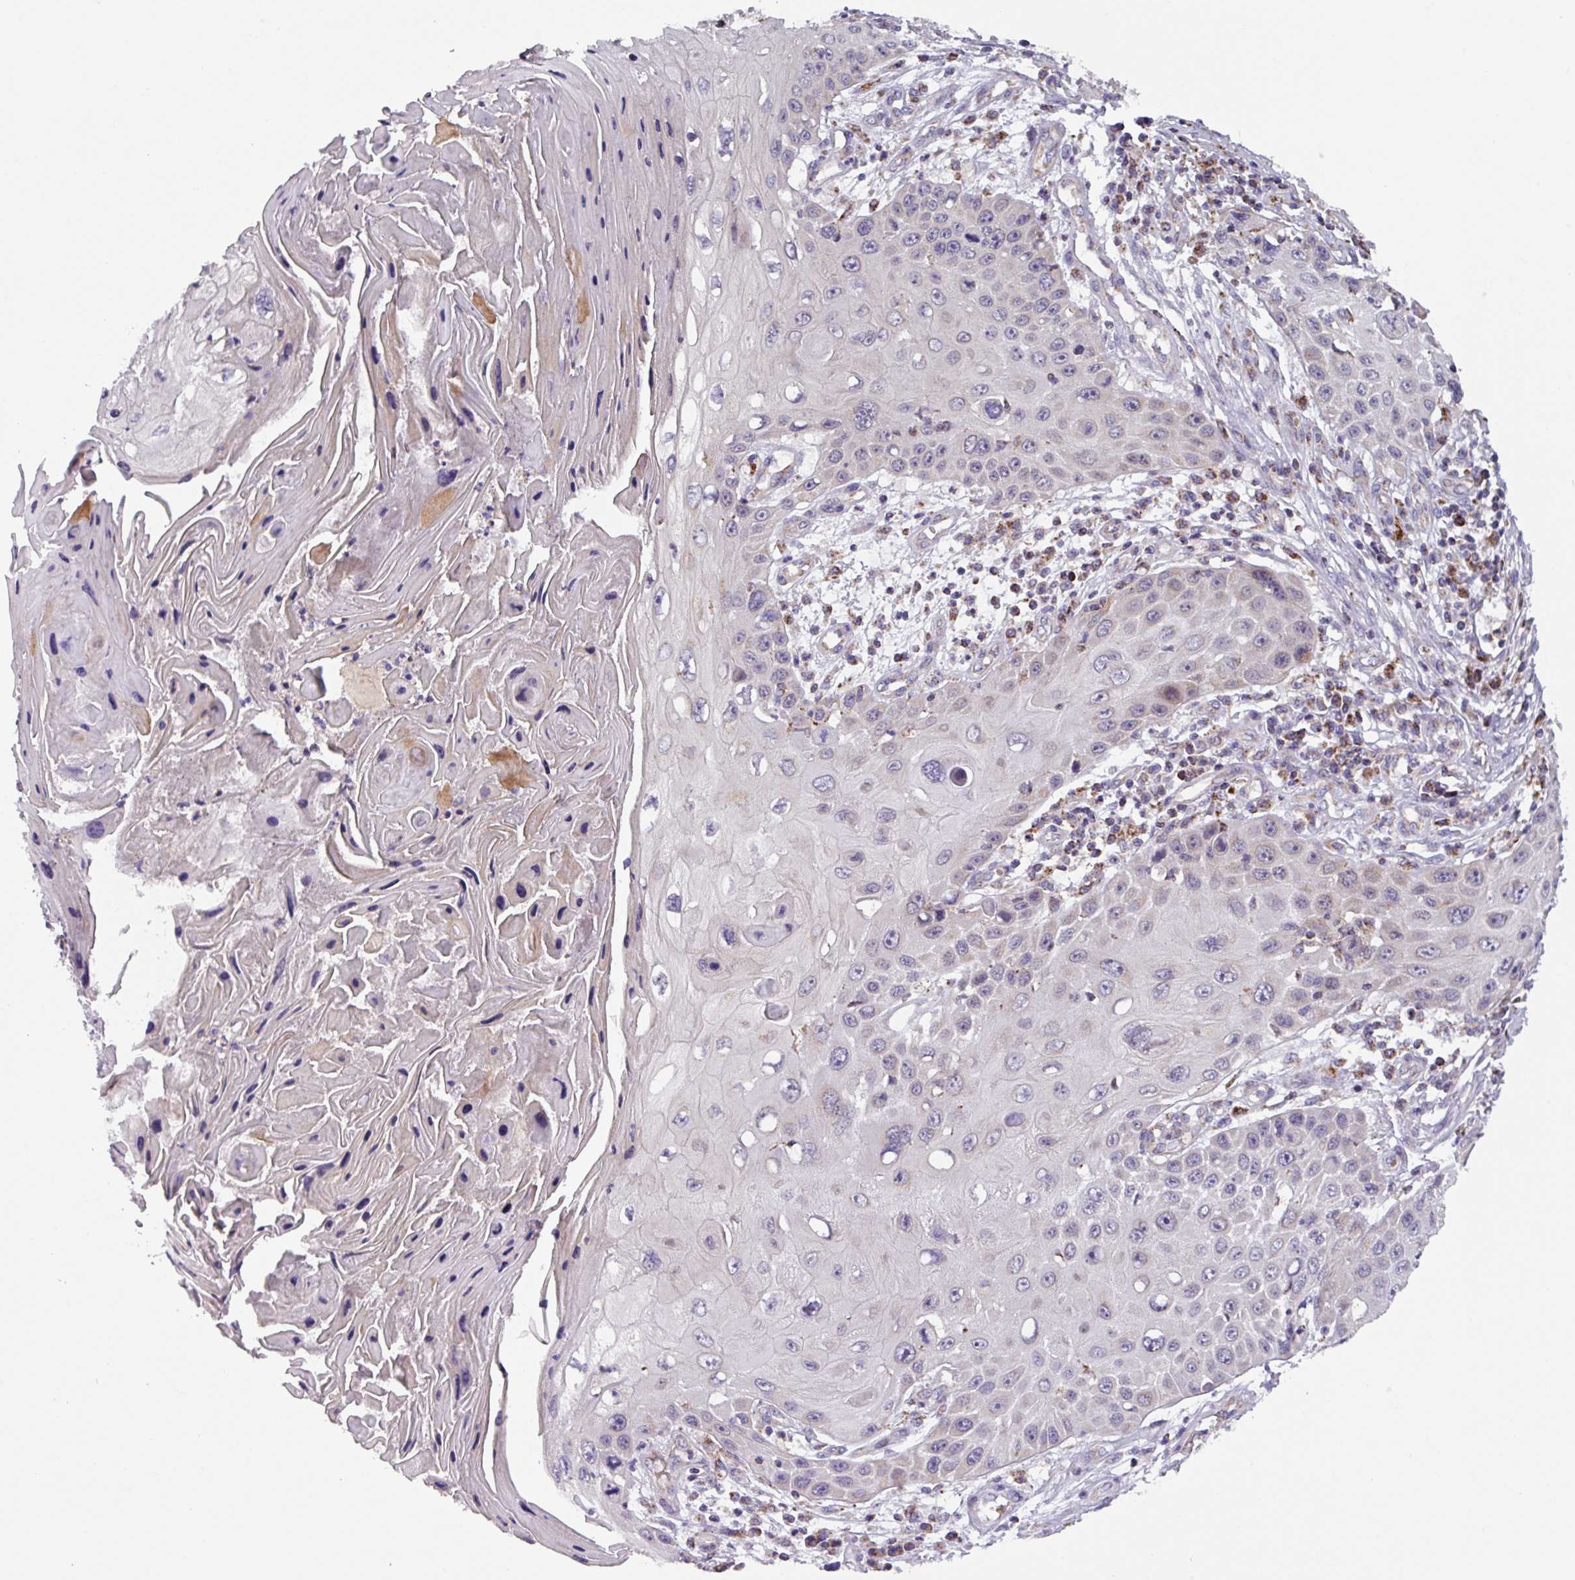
{"staining": {"intensity": "negative", "quantity": "none", "location": "none"}, "tissue": "skin cancer", "cell_type": "Tumor cells", "image_type": "cancer", "snomed": [{"axis": "morphology", "description": "Squamous cell carcinoma, NOS"}, {"axis": "topography", "description": "Skin"}, {"axis": "topography", "description": "Vulva"}], "caption": "Photomicrograph shows no significant protein expression in tumor cells of squamous cell carcinoma (skin).", "gene": "AKIRIN1", "patient": {"sex": "female", "age": 44}}